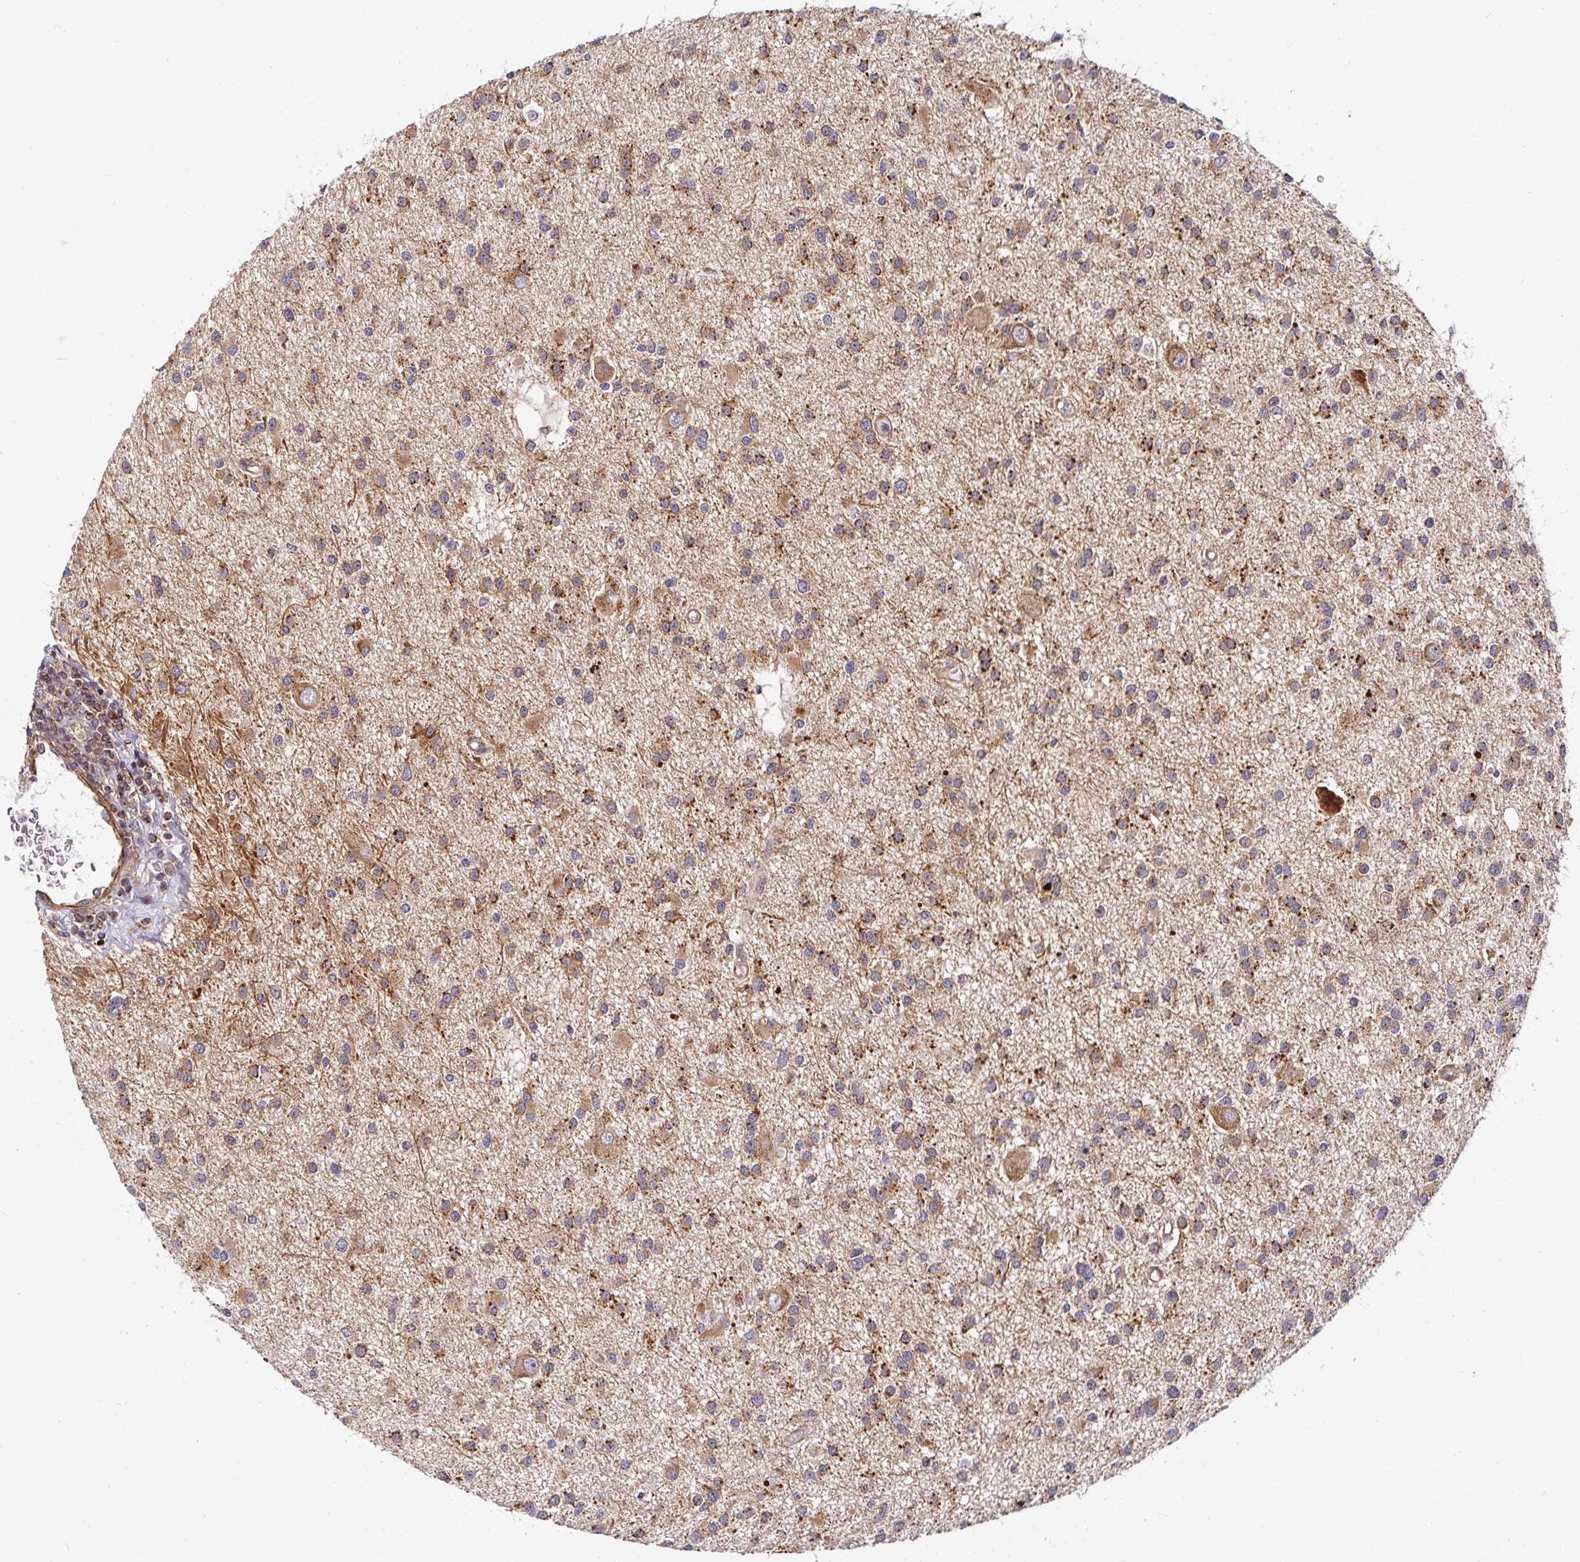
{"staining": {"intensity": "moderate", "quantity": ">75%", "location": "cytoplasmic/membranous"}, "tissue": "glioma", "cell_type": "Tumor cells", "image_type": "cancer", "snomed": [{"axis": "morphology", "description": "Glioma, malignant, High grade"}, {"axis": "topography", "description": "Brain"}], "caption": "Brown immunohistochemical staining in glioma exhibits moderate cytoplasmic/membranous staining in about >75% of tumor cells.", "gene": "BTF3", "patient": {"sex": "male", "age": 54}}